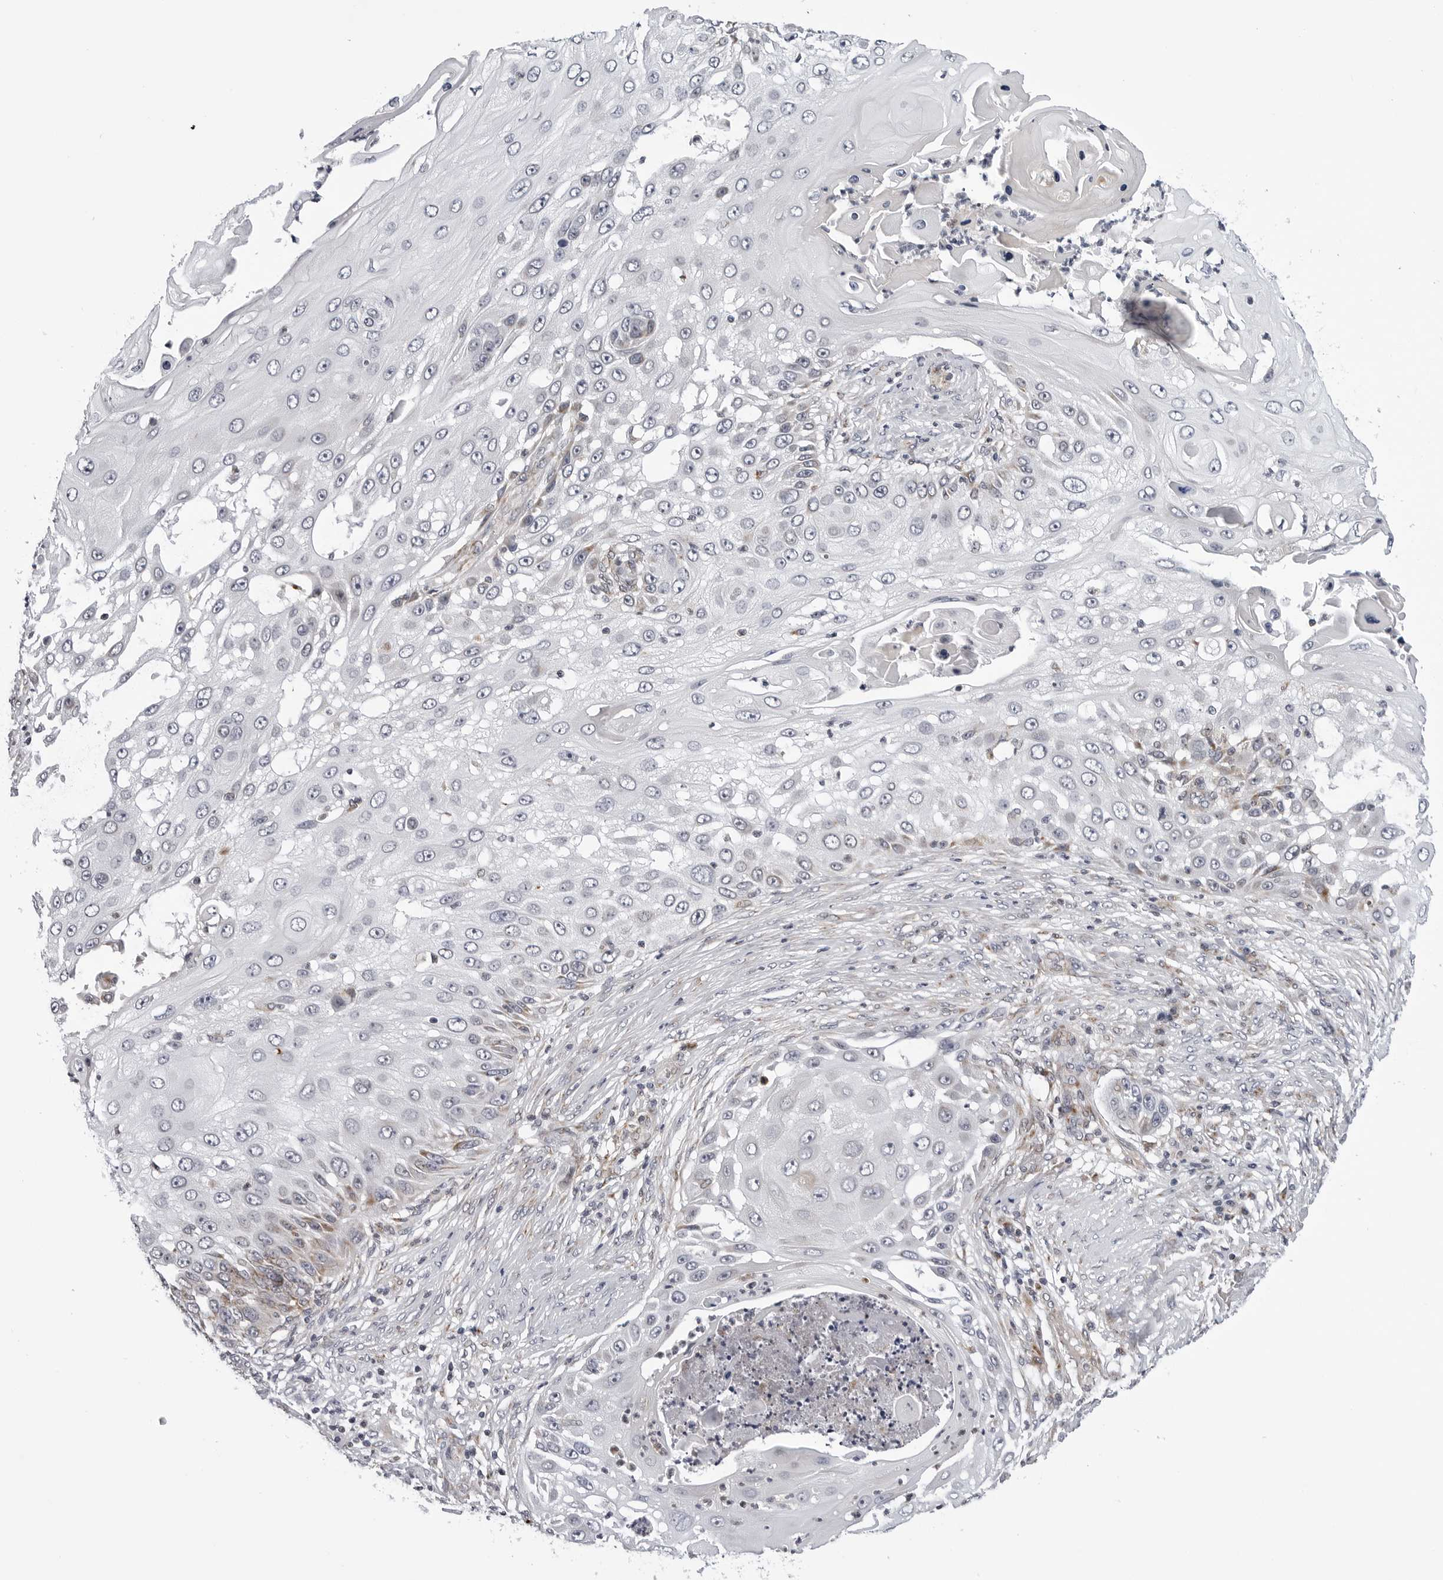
{"staining": {"intensity": "negative", "quantity": "none", "location": "none"}, "tissue": "skin cancer", "cell_type": "Tumor cells", "image_type": "cancer", "snomed": [{"axis": "morphology", "description": "Squamous cell carcinoma, NOS"}, {"axis": "topography", "description": "Skin"}], "caption": "An image of skin cancer stained for a protein demonstrates no brown staining in tumor cells. (Brightfield microscopy of DAB IHC at high magnification).", "gene": "CDK20", "patient": {"sex": "female", "age": 44}}